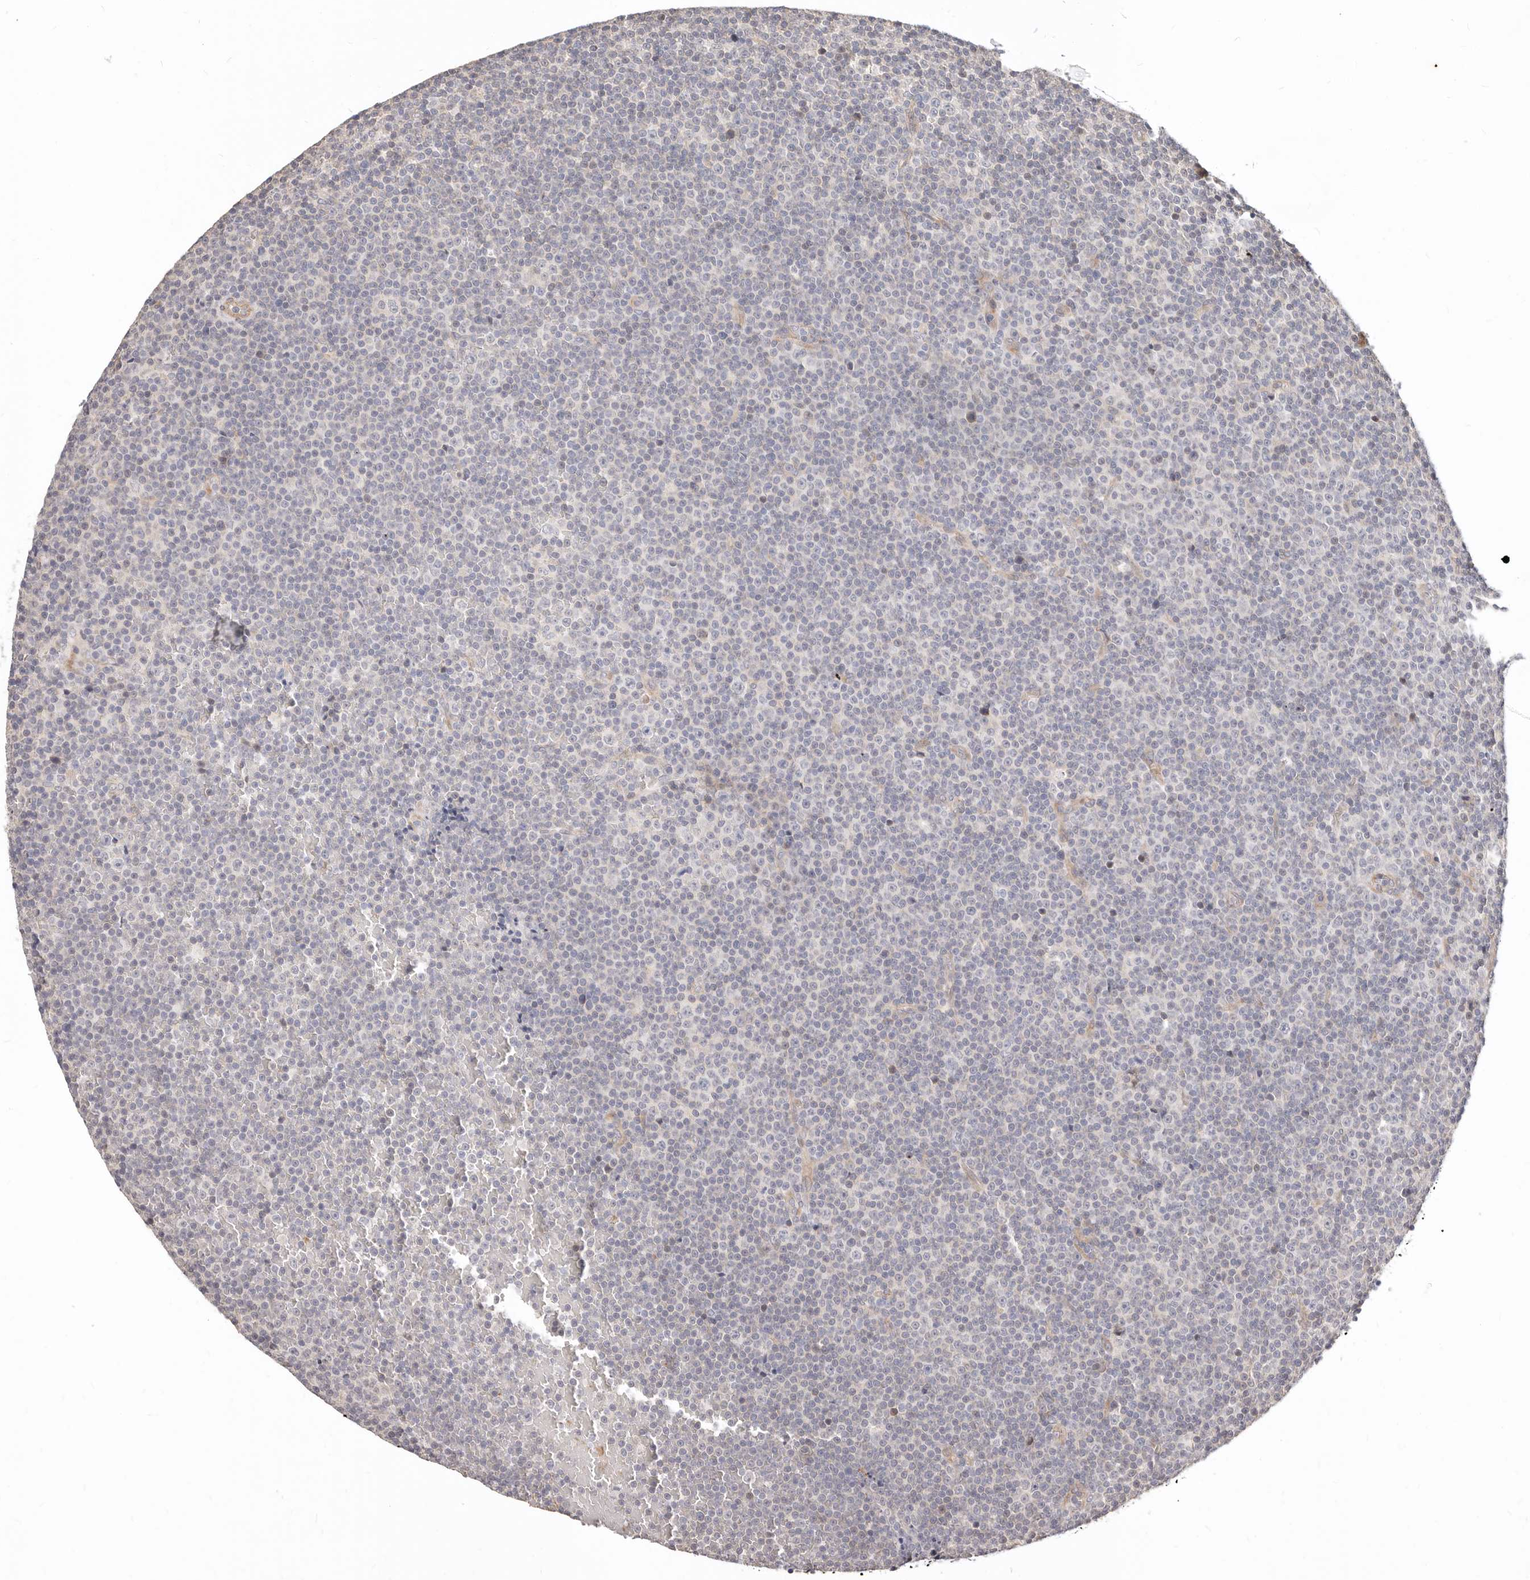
{"staining": {"intensity": "negative", "quantity": "none", "location": "none"}, "tissue": "lymphoma", "cell_type": "Tumor cells", "image_type": "cancer", "snomed": [{"axis": "morphology", "description": "Malignant lymphoma, non-Hodgkin's type, Low grade"}, {"axis": "topography", "description": "Lymph node"}], "caption": "Tumor cells show no significant positivity in malignant lymphoma, non-Hodgkin's type (low-grade).", "gene": "ZRANB1", "patient": {"sex": "female", "age": 67}}